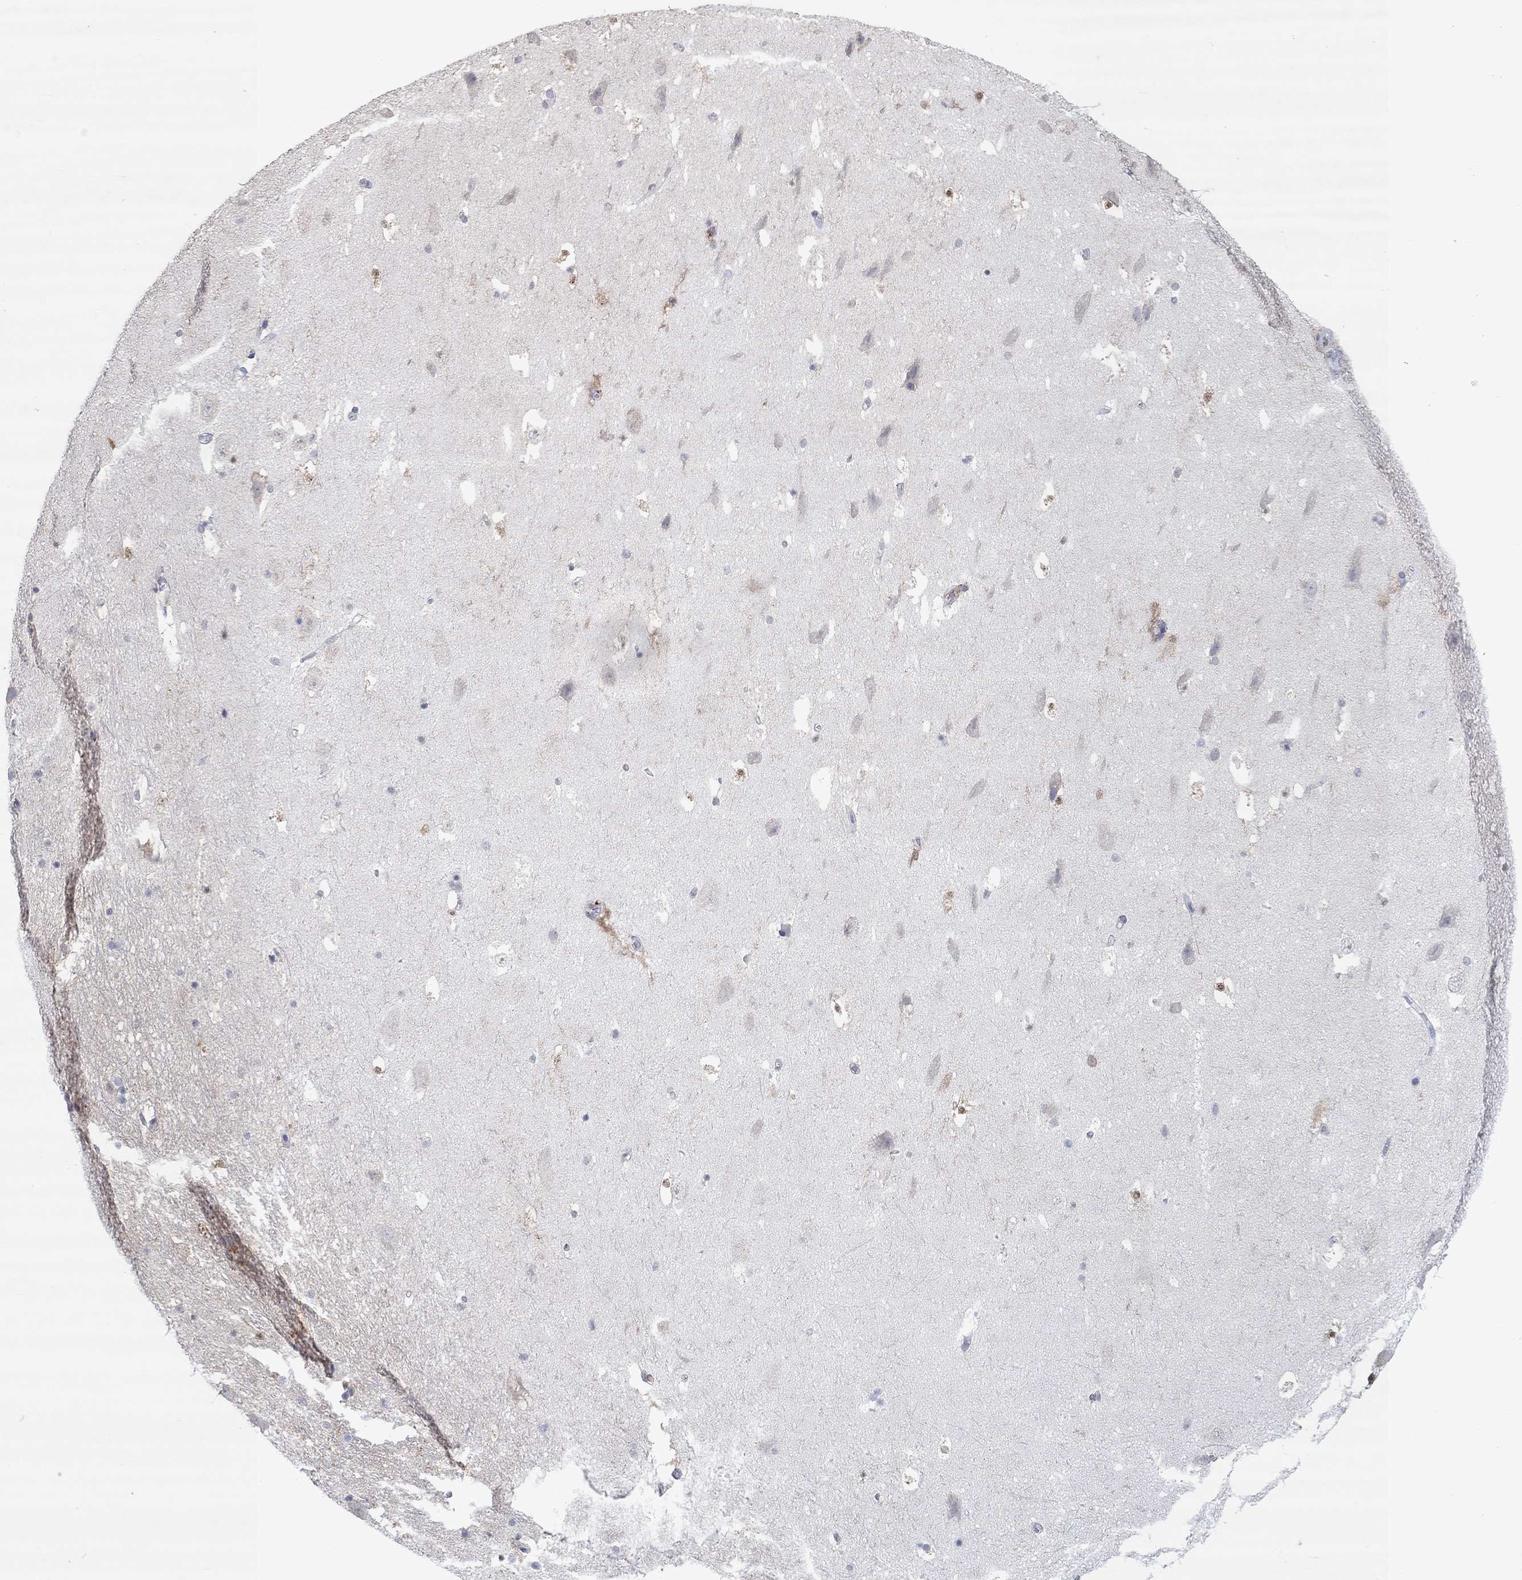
{"staining": {"intensity": "moderate", "quantity": "<25%", "location": "nuclear"}, "tissue": "hippocampus", "cell_type": "Glial cells", "image_type": "normal", "snomed": [{"axis": "morphology", "description": "Normal tissue, NOS"}, {"axis": "topography", "description": "Hippocampus"}], "caption": "DAB (3,3'-diaminobenzidine) immunohistochemical staining of normal hippocampus shows moderate nuclear protein staining in about <25% of glial cells. (Brightfield microscopy of DAB IHC at high magnification).", "gene": "FGF2", "patient": {"sex": "male", "age": 51}}